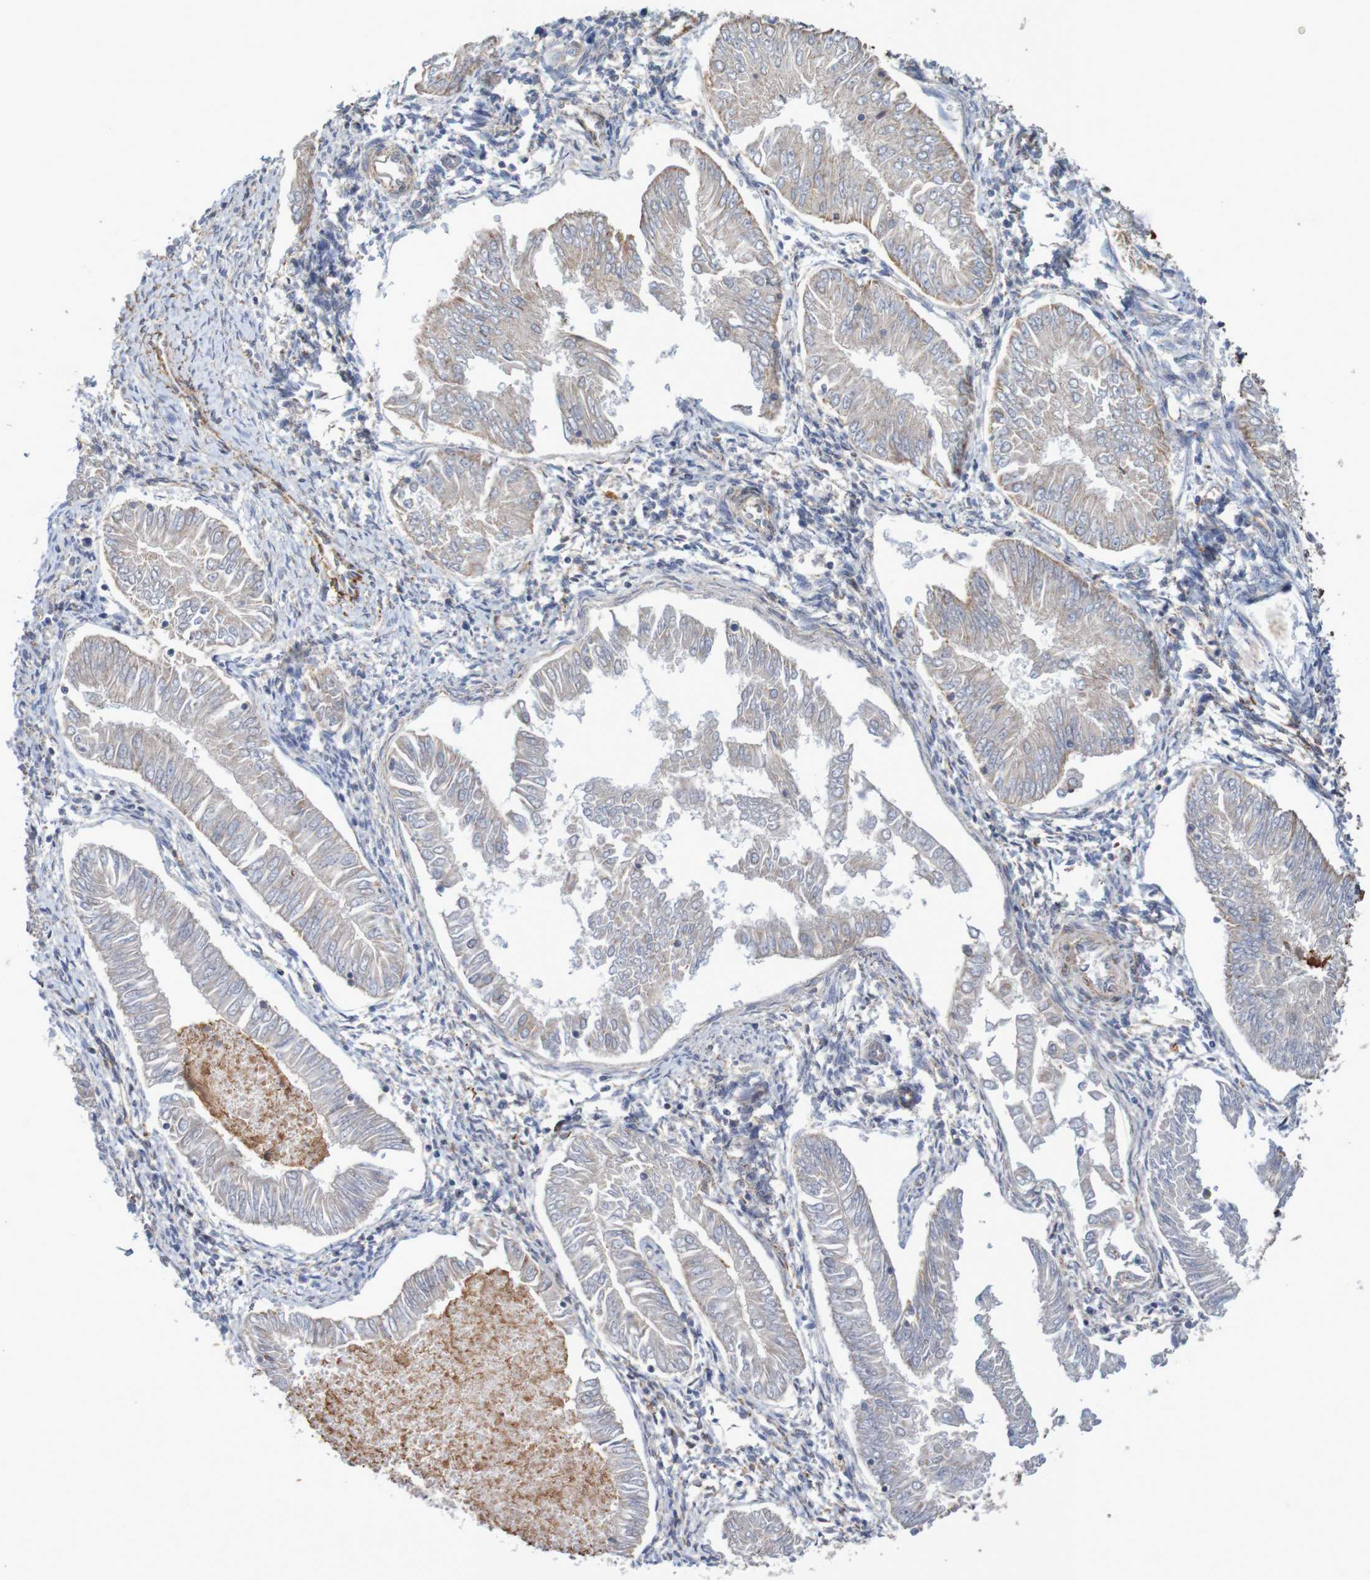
{"staining": {"intensity": "weak", "quantity": "<25%", "location": "cytoplasmic/membranous"}, "tissue": "endometrial cancer", "cell_type": "Tumor cells", "image_type": "cancer", "snomed": [{"axis": "morphology", "description": "Adenocarcinoma, NOS"}, {"axis": "topography", "description": "Endometrium"}], "caption": "High power microscopy photomicrograph of an immunohistochemistry image of endometrial cancer (adenocarcinoma), revealing no significant expression in tumor cells.", "gene": "MMEL1", "patient": {"sex": "female", "age": 53}}